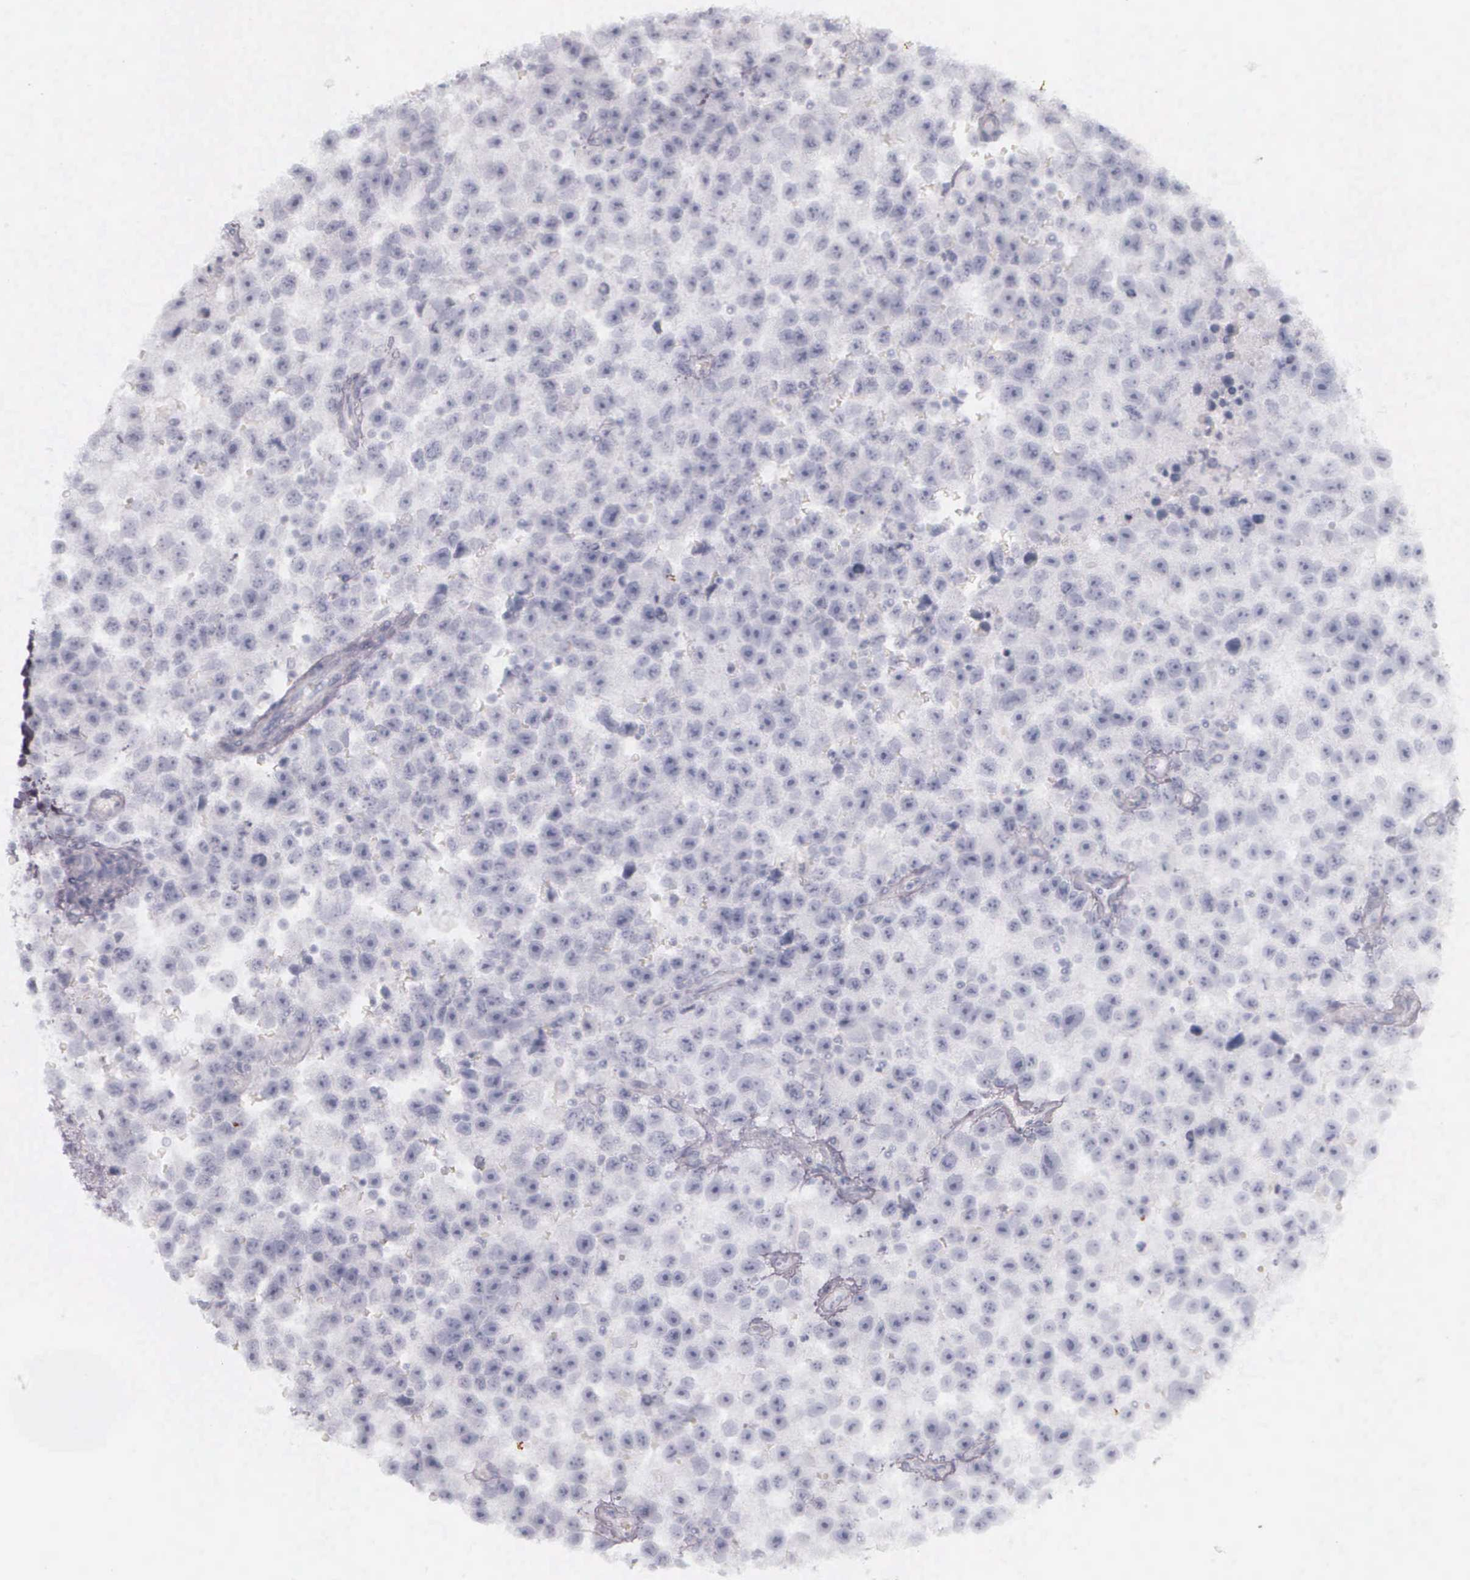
{"staining": {"intensity": "negative", "quantity": "none", "location": "none"}, "tissue": "testis cancer", "cell_type": "Tumor cells", "image_type": "cancer", "snomed": [{"axis": "morphology", "description": "Seminoma, NOS"}, {"axis": "topography", "description": "Testis"}], "caption": "Immunohistochemistry (IHC) of human testis seminoma shows no staining in tumor cells.", "gene": "KRT14", "patient": {"sex": "male", "age": 33}}